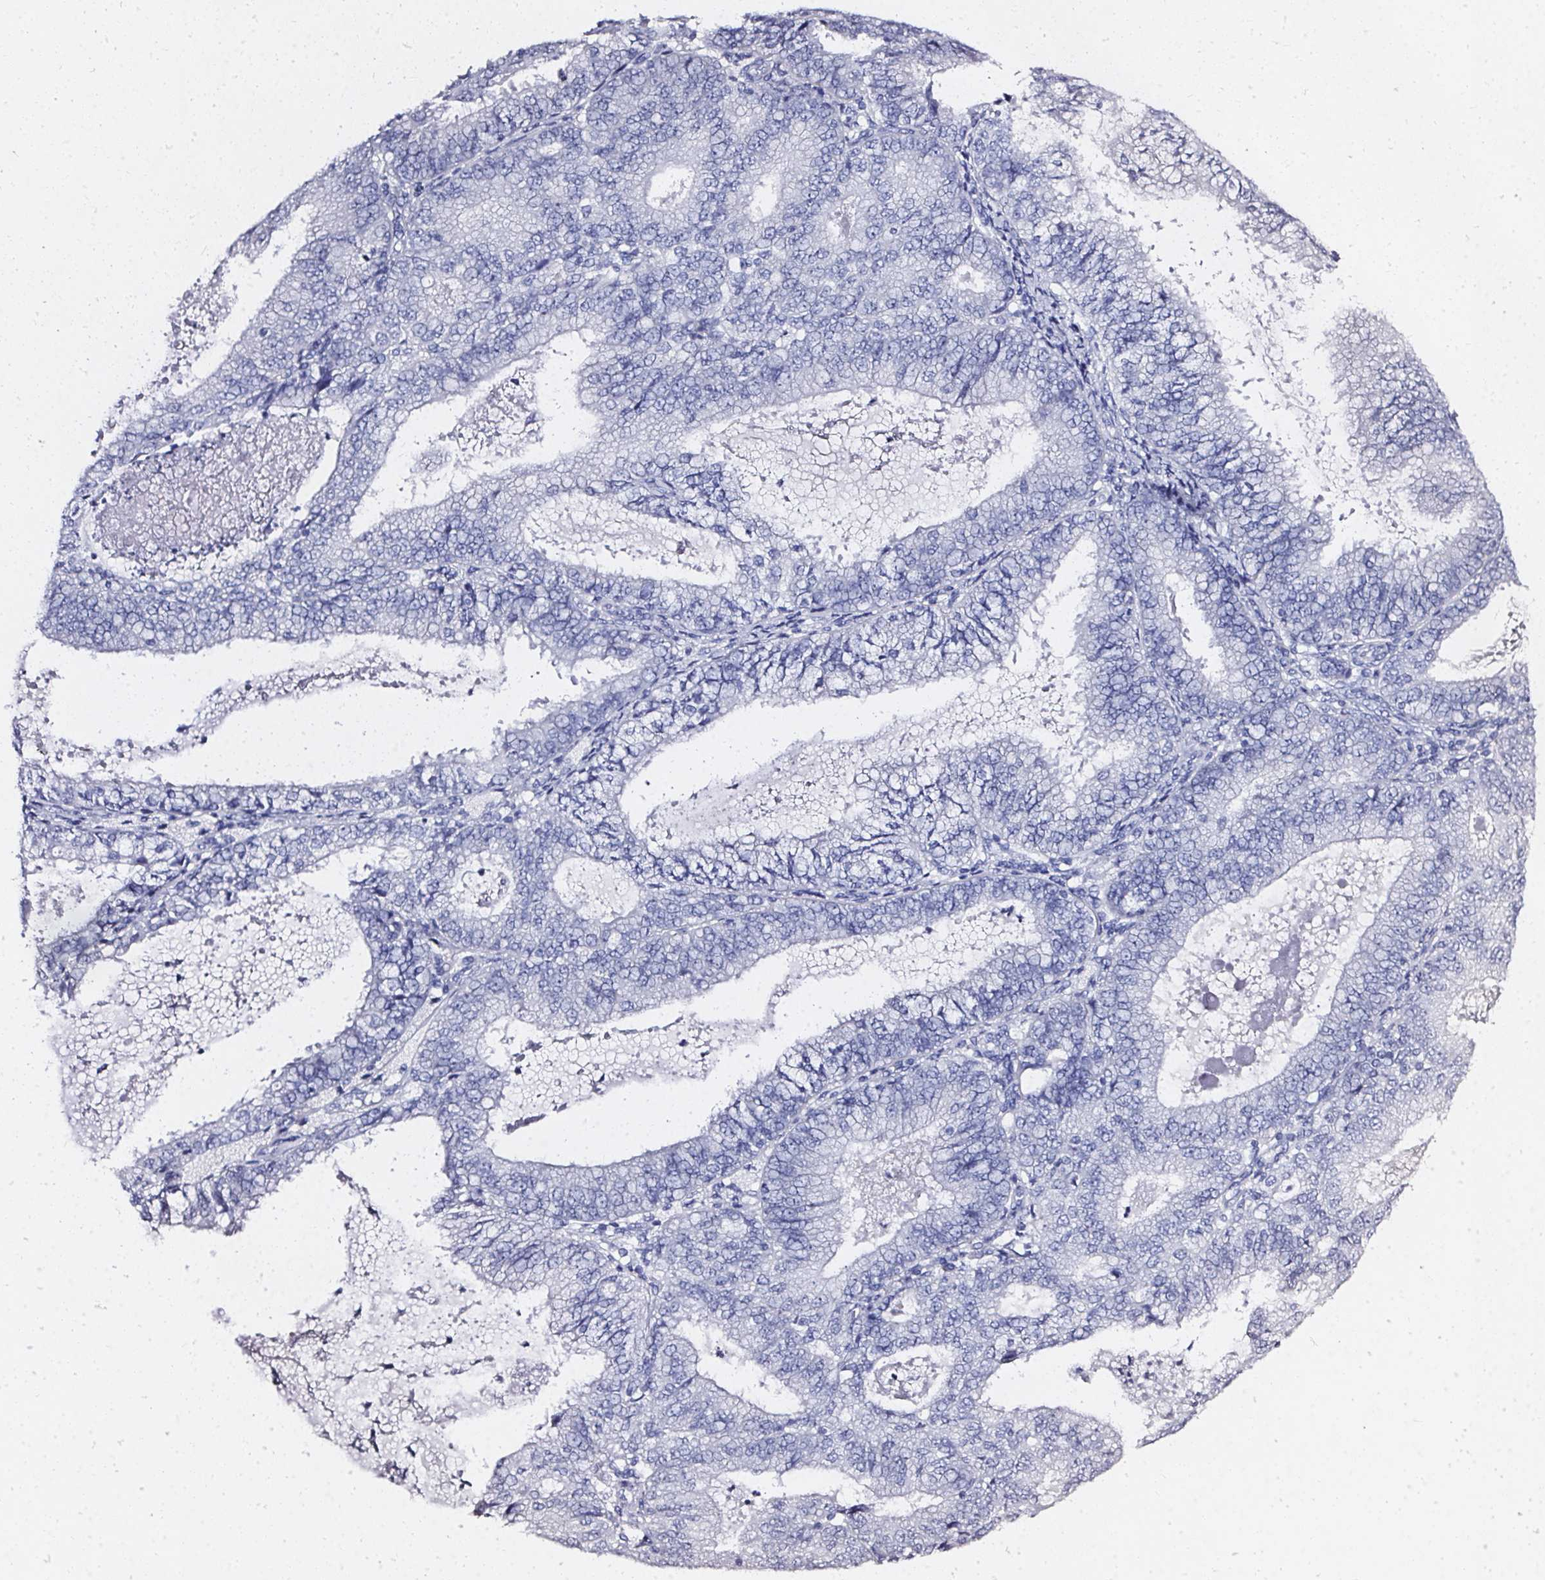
{"staining": {"intensity": "negative", "quantity": "none", "location": "none"}, "tissue": "endometrial cancer", "cell_type": "Tumor cells", "image_type": "cancer", "snomed": [{"axis": "morphology", "description": "Adenocarcinoma, NOS"}, {"axis": "topography", "description": "Endometrium"}], "caption": "Micrograph shows no protein staining in tumor cells of endometrial adenocarcinoma tissue.", "gene": "ELAVL2", "patient": {"sex": "female", "age": 57}}